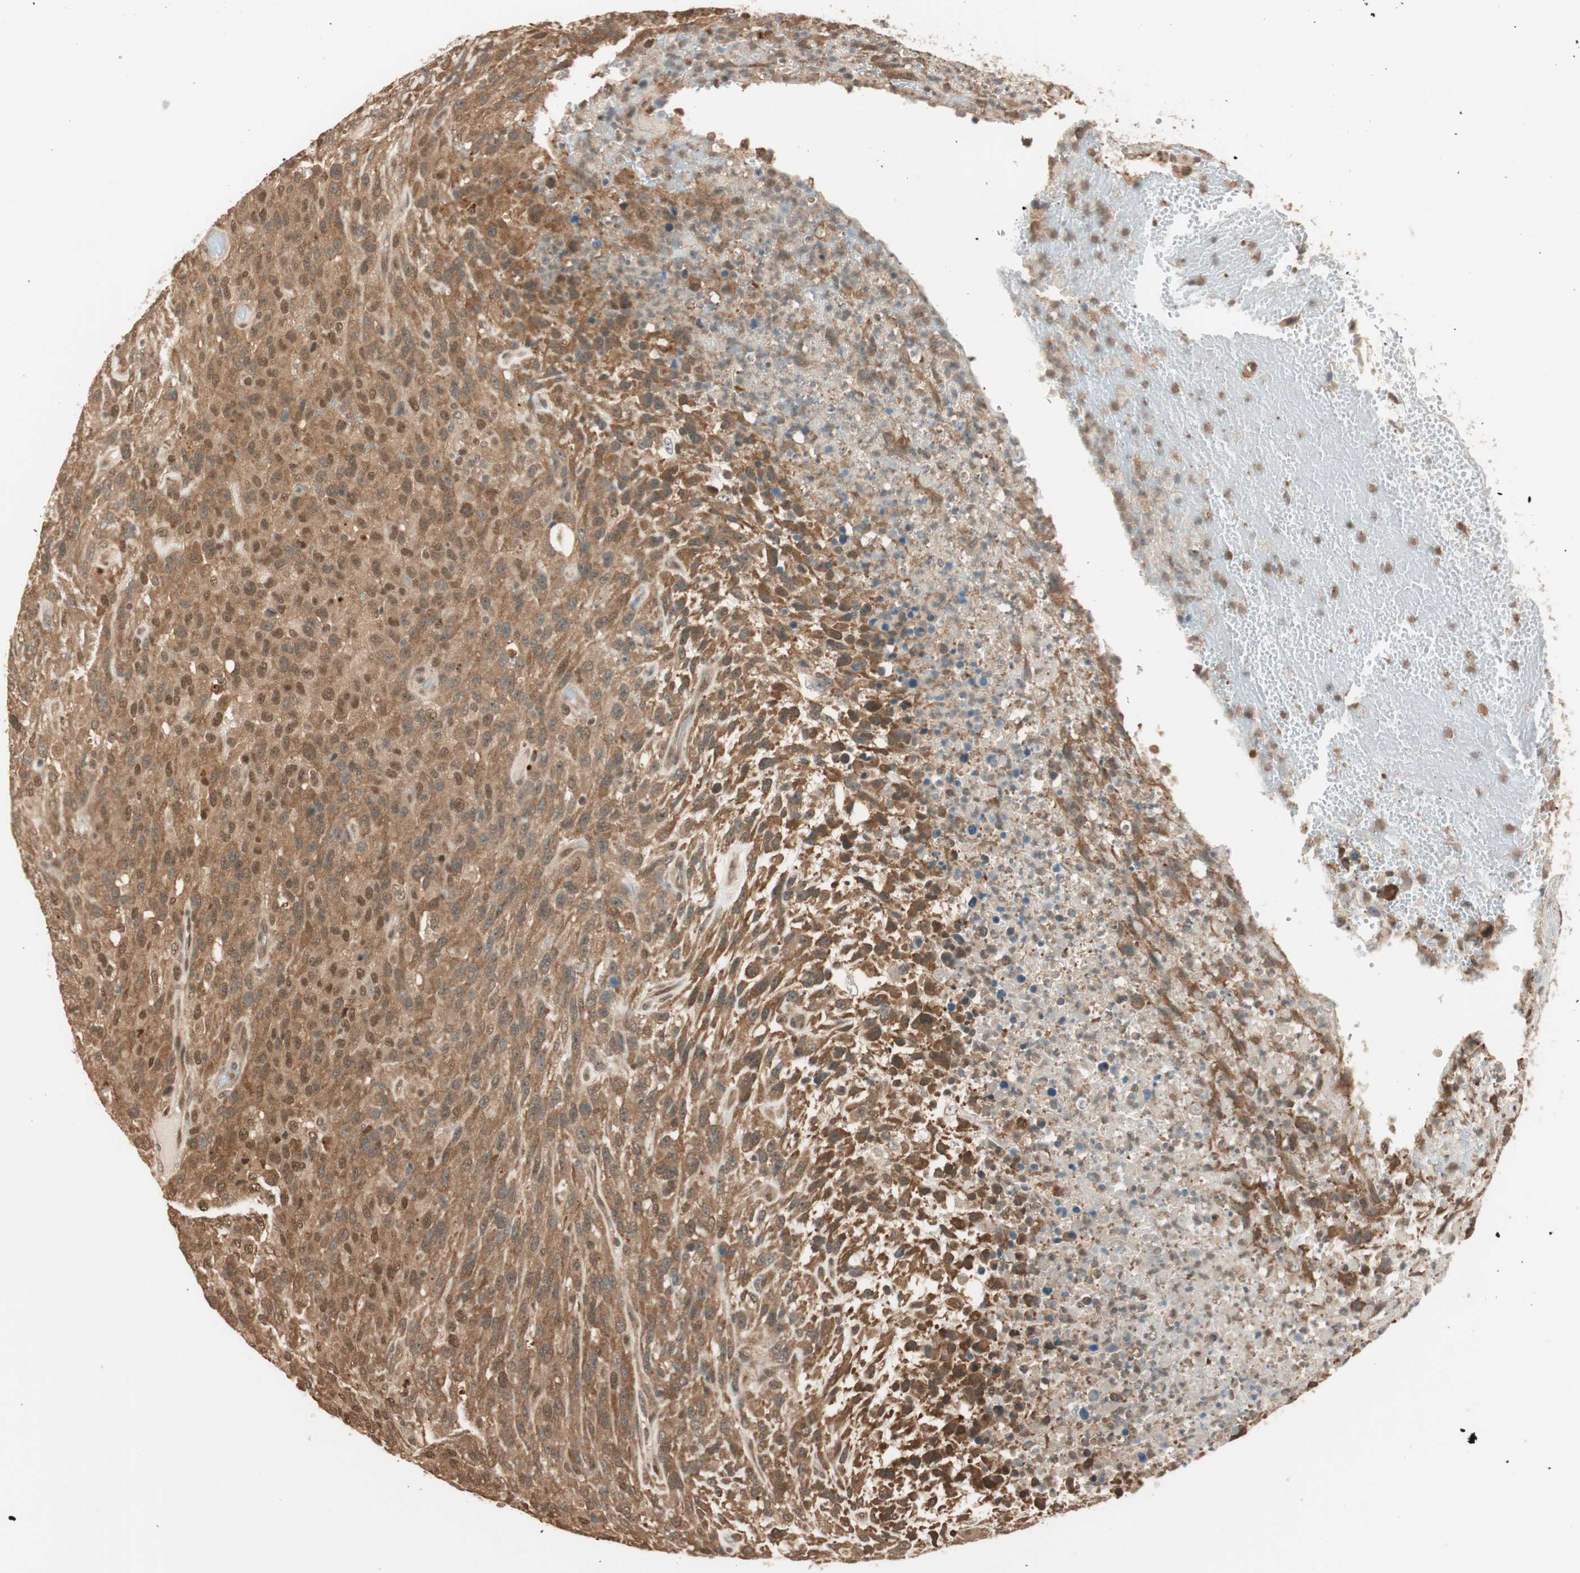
{"staining": {"intensity": "strong", "quantity": ">75%", "location": "cytoplasmic/membranous,nuclear"}, "tissue": "urothelial cancer", "cell_type": "Tumor cells", "image_type": "cancer", "snomed": [{"axis": "morphology", "description": "Urothelial carcinoma, High grade"}, {"axis": "topography", "description": "Urinary bladder"}], "caption": "The histopathology image shows immunohistochemical staining of urothelial carcinoma (high-grade). There is strong cytoplasmic/membranous and nuclear staining is seen in approximately >75% of tumor cells.", "gene": "ZNF443", "patient": {"sex": "male", "age": 66}}